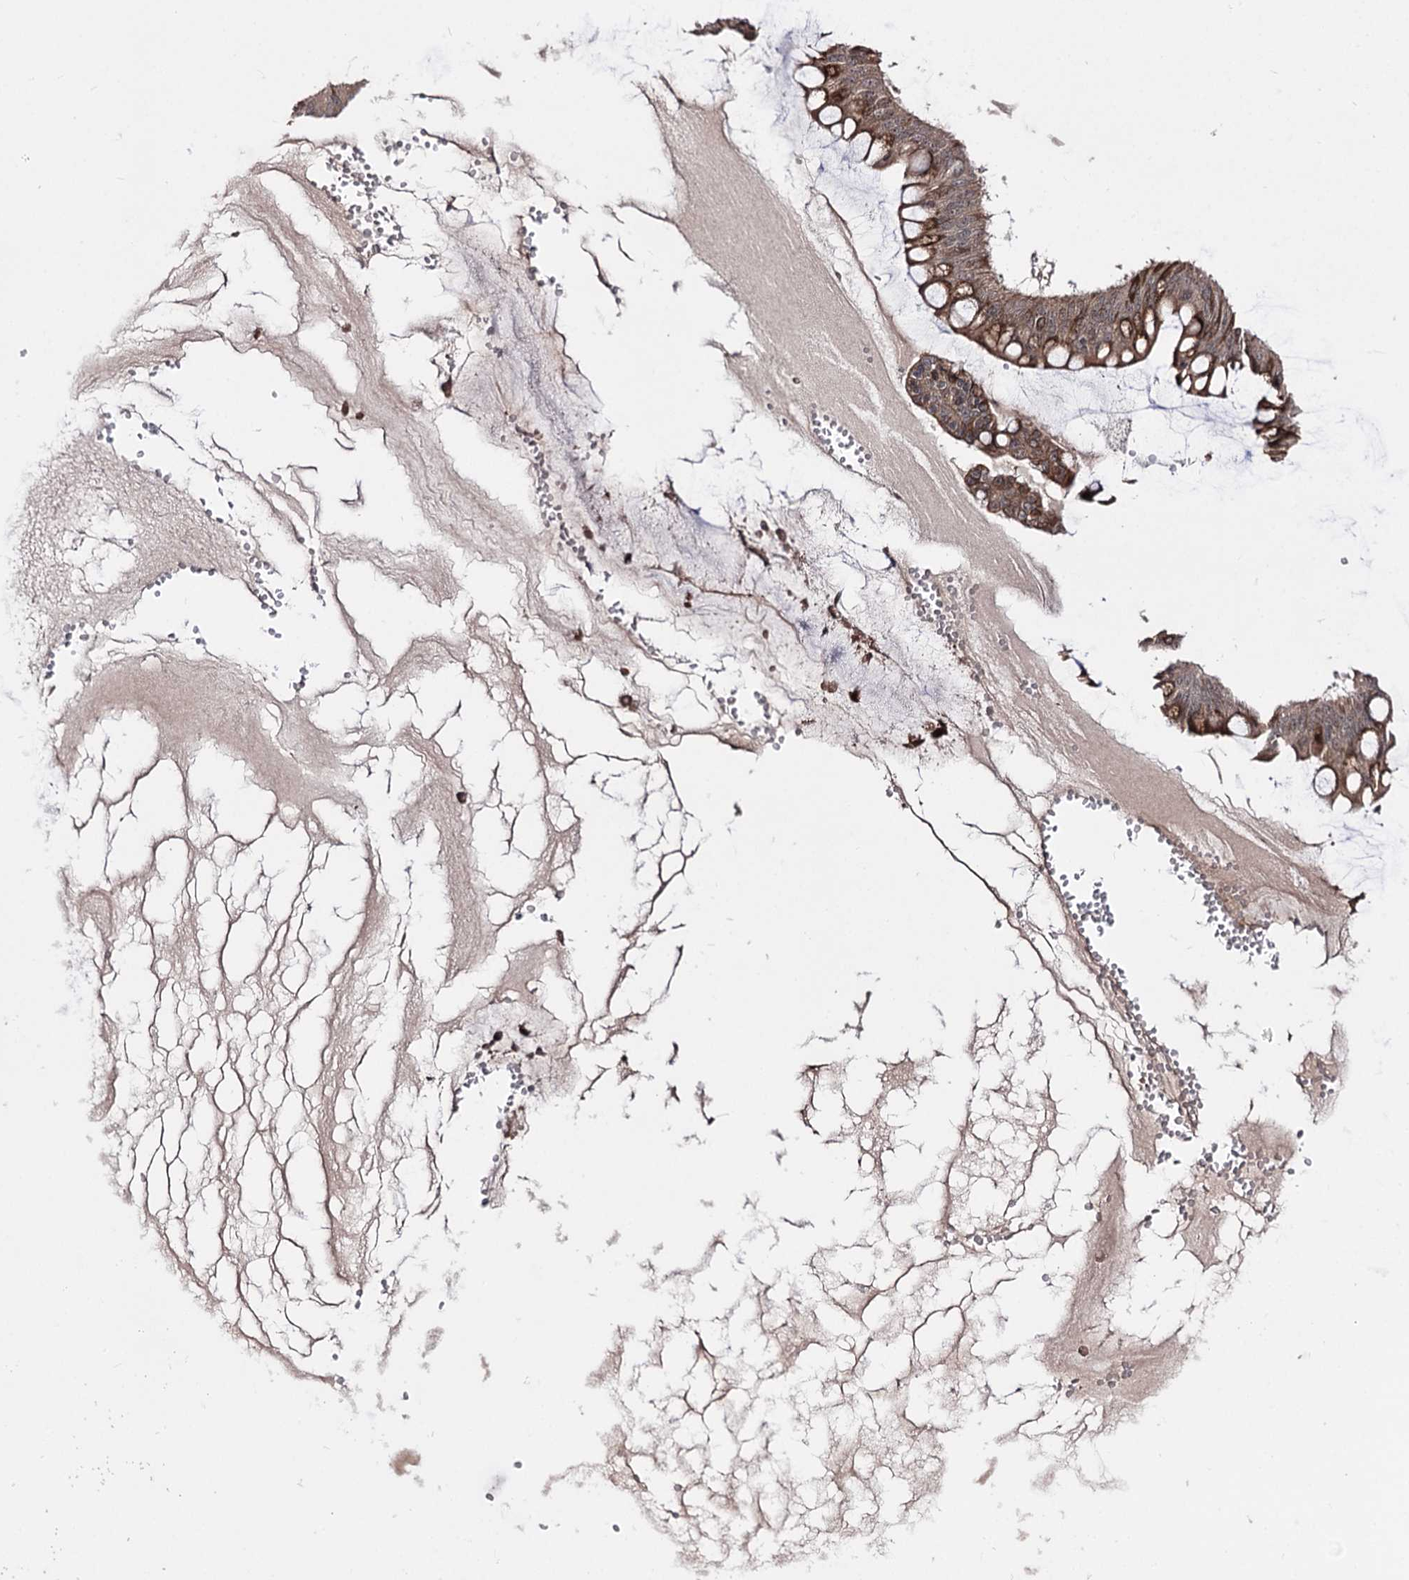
{"staining": {"intensity": "moderate", "quantity": ">75%", "location": "cytoplasmic/membranous,nuclear"}, "tissue": "ovarian cancer", "cell_type": "Tumor cells", "image_type": "cancer", "snomed": [{"axis": "morphology", "description": "Cystadenocarcinoma, mucinous, NOS"}, {"axis": "topography", "description": "Ovary"}], "caption": "Protein analysis of ovarian mucinous cystadenocarcinoma tissue displays moderate cytoplasmic/membranous and nuclear staining in about >75% of tumor cells. (DAB IHC with brightfield microscopy, high magnification).", "gene": "STOX1", "patient": {"sex": "female", "age": 73}}